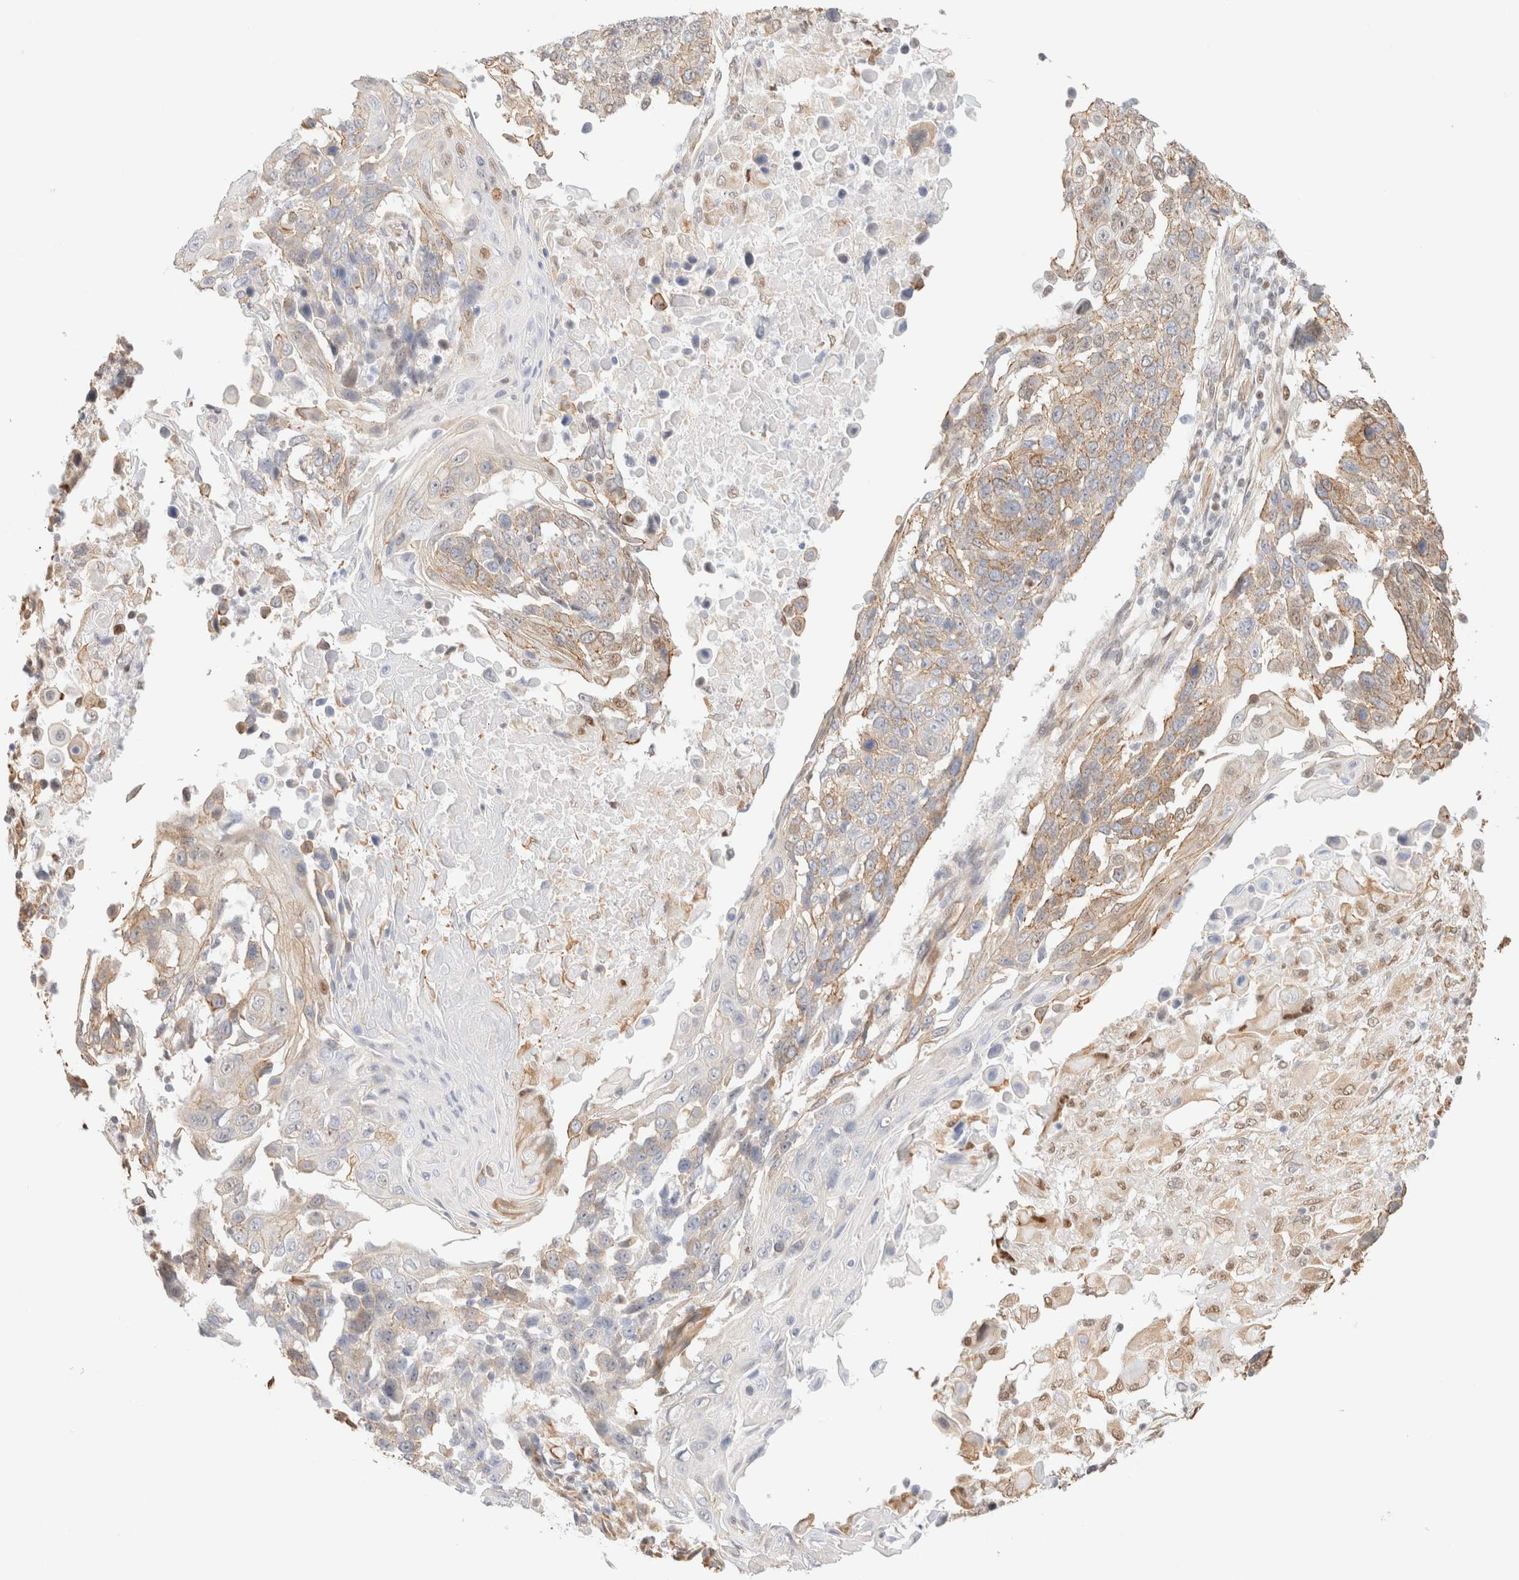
{"staining": {"intensity": "weak", "quantity": ">75%", "location": "cytoplasmic/membranous,nuclear"}, "tissue": "lung cancer", "cell_type": "Tumor cells", "image_type": "cancer", "snomed": [{"axis": "morphology", "description": "Squamous cell carcinoma, NOS"}, {"axis": "topography", "description": "Lung"}], "caption": "Lung cancer (squamous cell carcinoma) stained with a brown dye reveals weak cytoplasmic/membranous and nuclear positive expression in approximately >75% of tumor cells.", "gene": "ARID5A", "patient": {"sex": "male", "age": 66}}